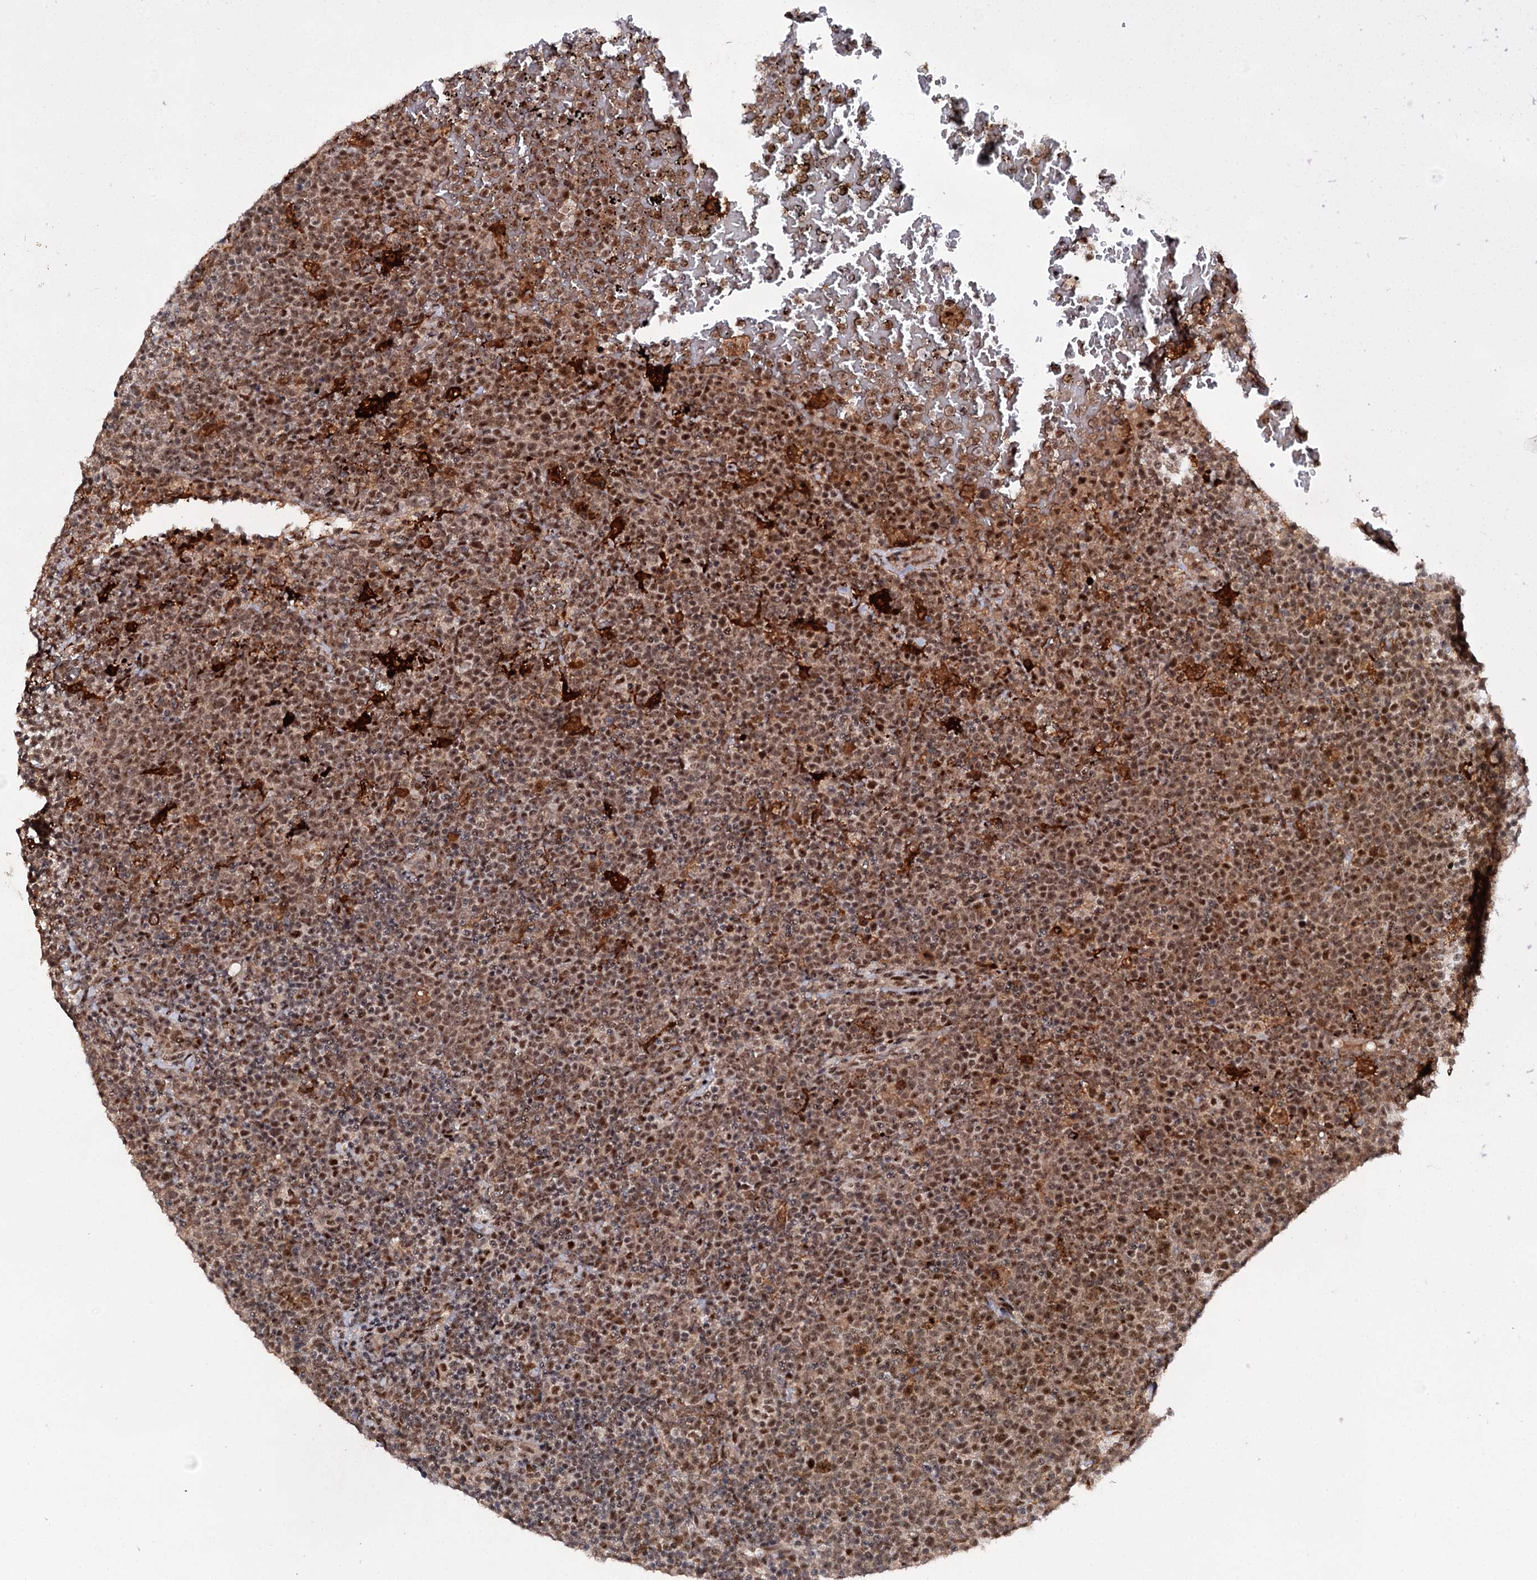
{"staining": {"intensity": "moderate", "quantity": ">75%", "location": "nuclear"}, "tissue": "lymphoma", "cell_type": "Tumor cells", "image_type": "cancer", "snomed": [{"axis": "morphology", "description": "Malignant lymphoma, non-Hodgkin's type, High grade"}, {"axis": "topography", "description": "Lymph node"}], "caption": "High-grade malignant lymphoma, non-Hodgkin's type was stained to show a protein in brown. There is medium levels of moderate nuclear staining in approximately >75% of tumor cells.", "gene": "BUD13", "patient": {"sex": "male", "age": 61}}